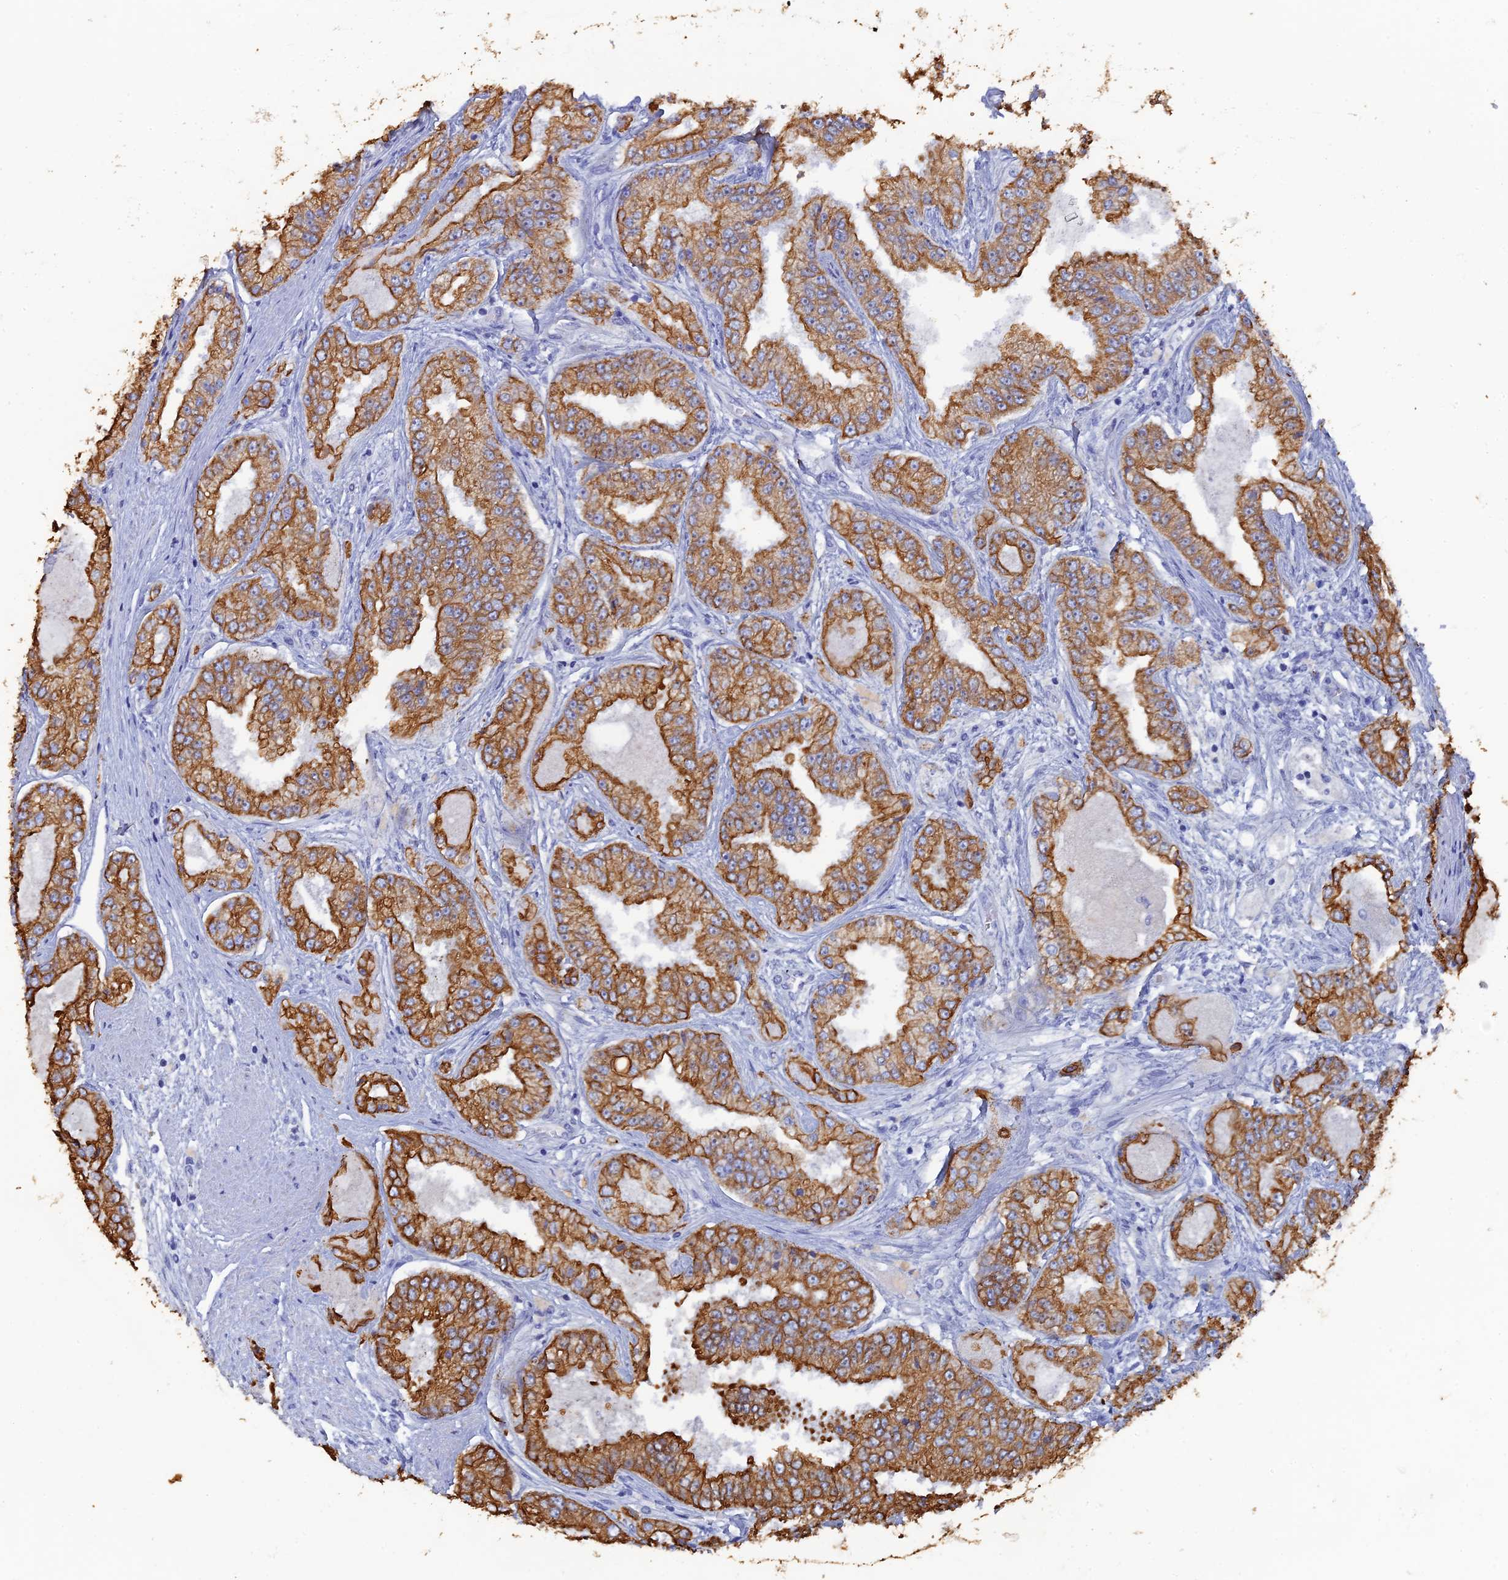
{"staining": {"intensity": "strong", "quantity": ">75%", "location": "cytoplasmic/membranous"}, "tissue": "prostate cancer", "cell_type": "Tumor cells", "image_type": "cancer", "snomed": [{"axis": "morphology", "description": "Adenocarcinoma, High grade"}, {"axis": "topography", "description": "Prostate"}], "caption": "IHC histopathology image of human prostate adenocarcinoma (high-grade) stained for a protein (brown), which exhibits high levels of strong cytoplasmic/membranous staining in about >75% of tumor cells.", "gene": "SRFBP1", "patient": {"sex": "male", "age": 71}}